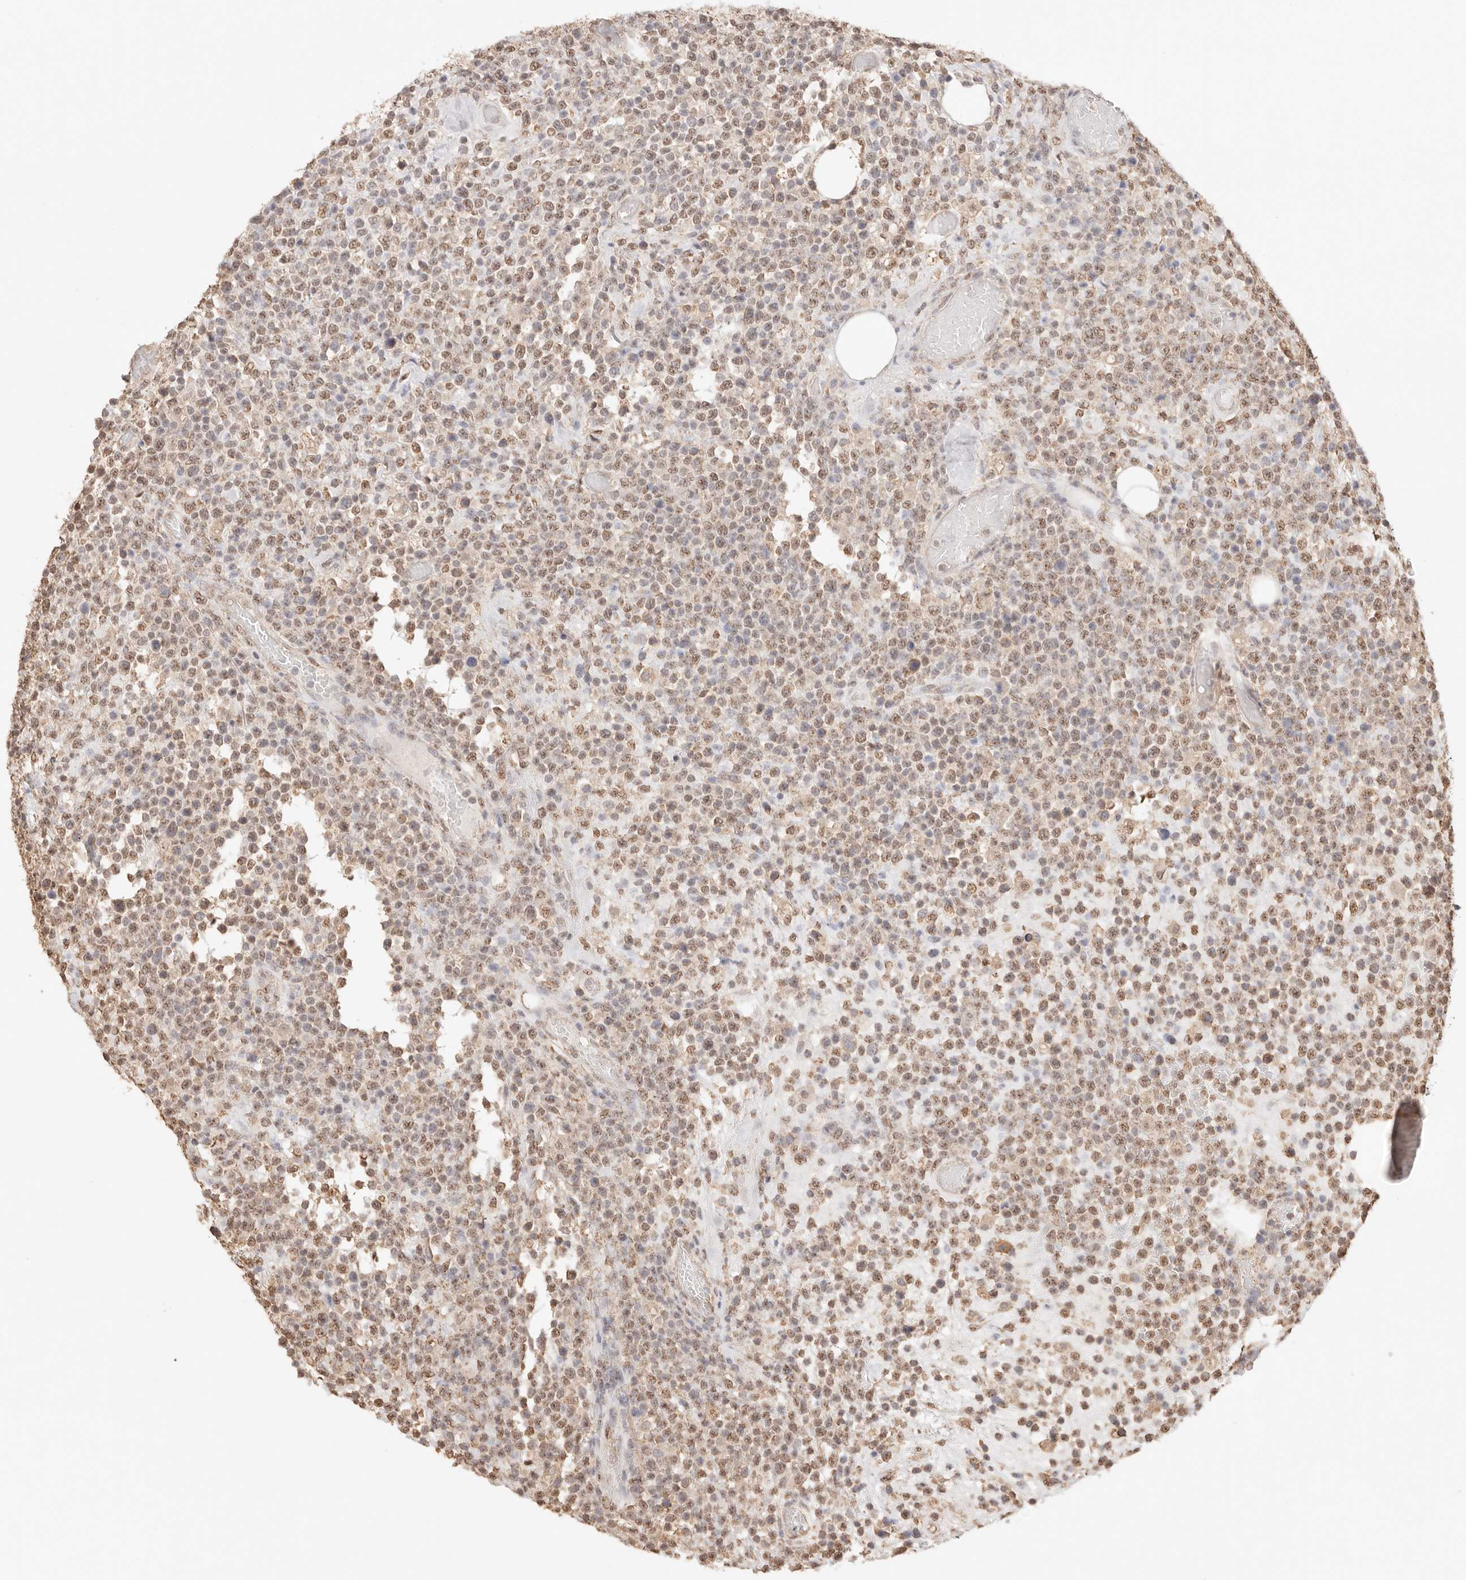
{"staining": {"intensity": "moderate", "quantity": ">75%", "location": "nuclear"}, "tissue": "lymphoma", "cell_type": "Tumor cells", "image_type": "cancer", "snomed": [{"axis": "morphology", "description": "Malignant lymphoma, non-Hodgkin's type, High grade"}, {"axis": "topography", "description": "Colon"}], "caption": "Malignant lymphoma, non-Hodgkin's type (high-grade) was stained to show a protein in brown. There is medium levels of moderate nuclear staining in about >75% of tumor cells. The staining is performed using DAB brown chromogen to label protein expression. The nuclei are counter-stained blue using hematoxylin.", "gene": "IL1R2", "patient": {"sex": "female", "age": 53}}